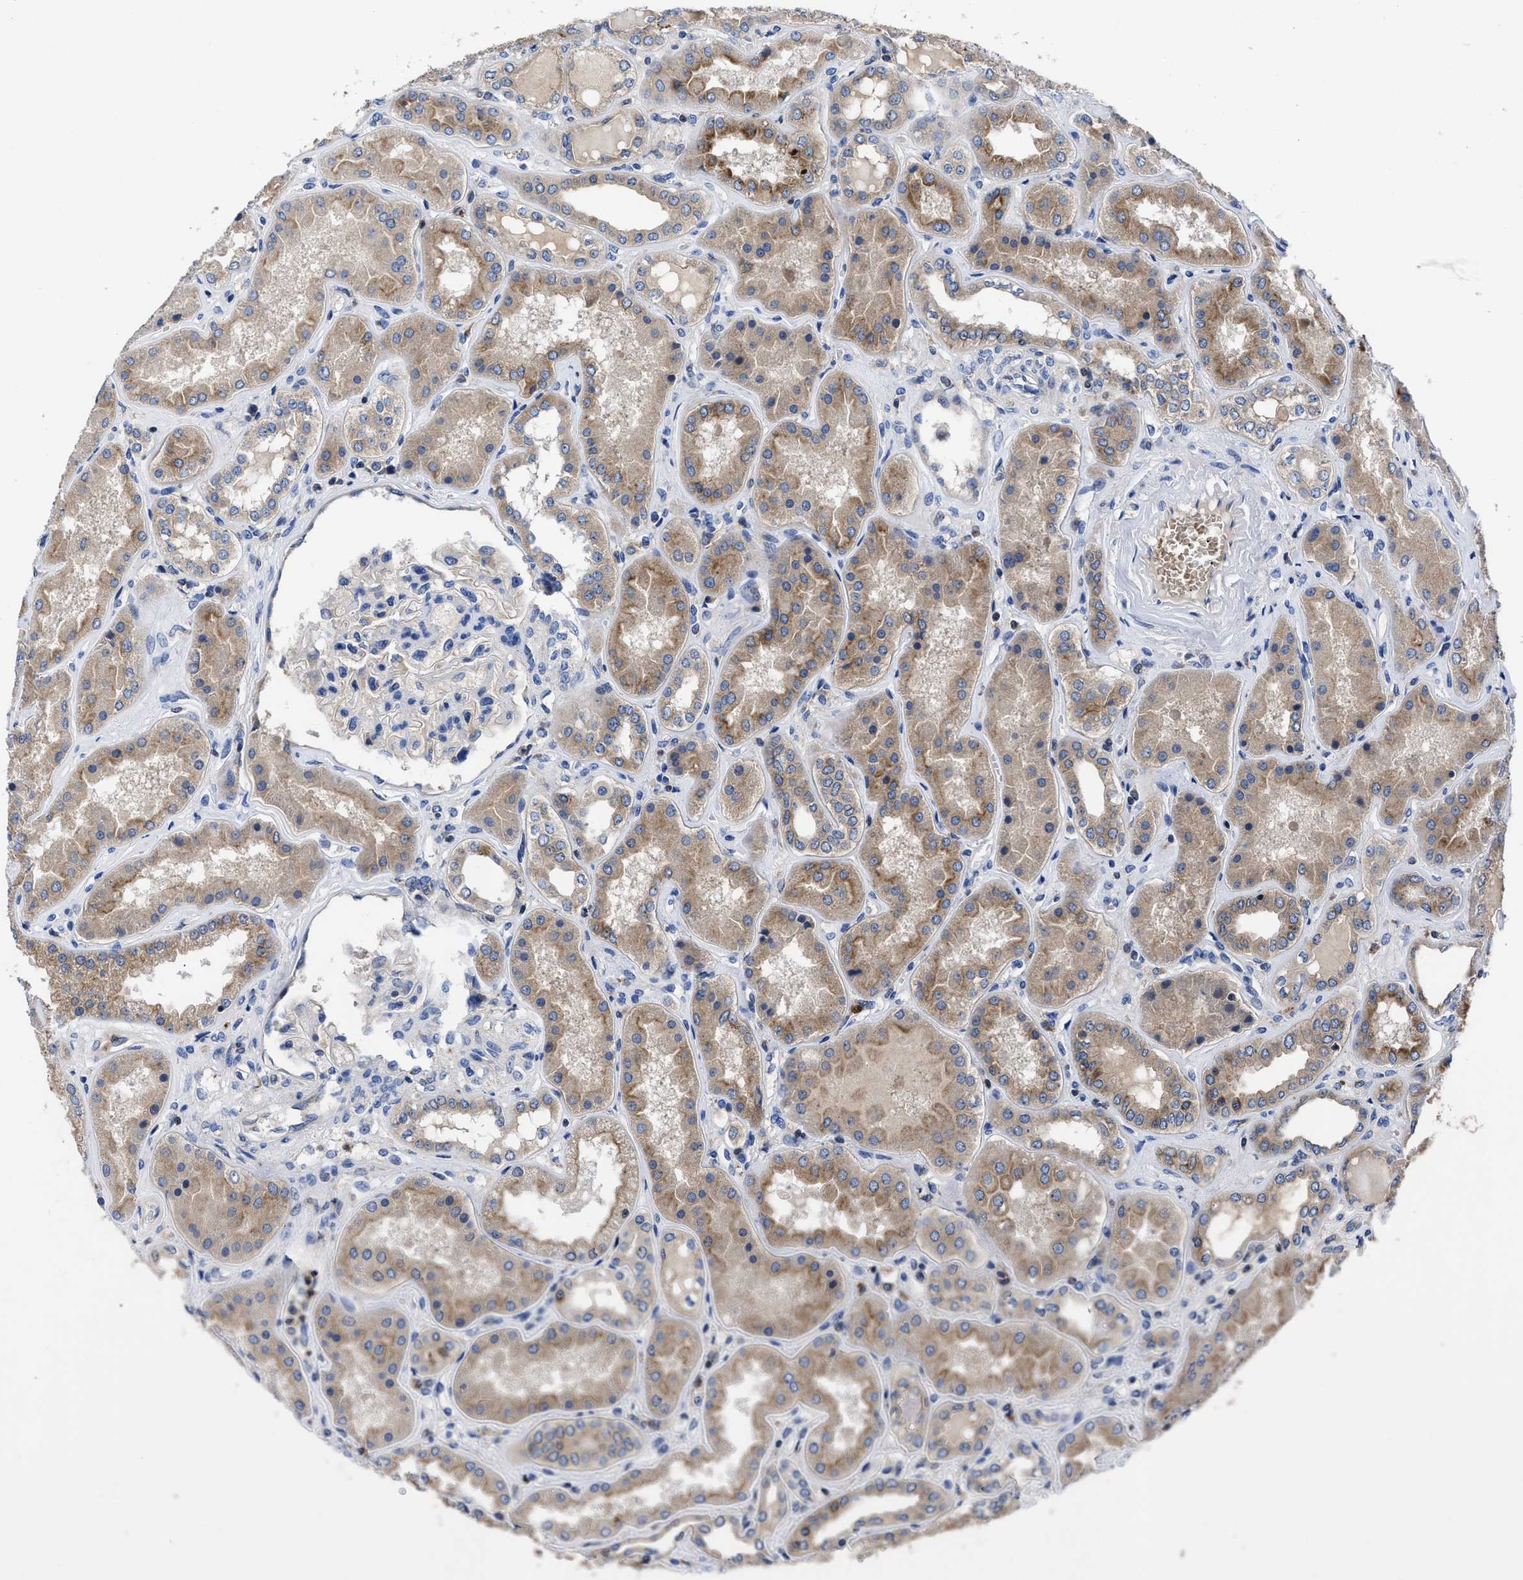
{"staining": {"intensity": "weak", "quantity": "<25%", "location": "cytoplasmic/membranous"}, "tissue": "kidney", "cell_type": "Cells in glomeruli", "image_type": "normal", "snomed": [{"axis": "morphology", "description": "Normal tissue, NOS"}, {"axis": "topography", "description": "Kidney"}], "caption": "An image of kidney stained for a protein shows no brown staining in cells in glomeruli. (Stains: DAB (3,3'-diaminobenzidine) IHC with hematoxylin counter stain, Microscopy: brightfield microscopy at high magnification).", "gene": "YBEY", "patient": {"sex": "female", "age": 56}}